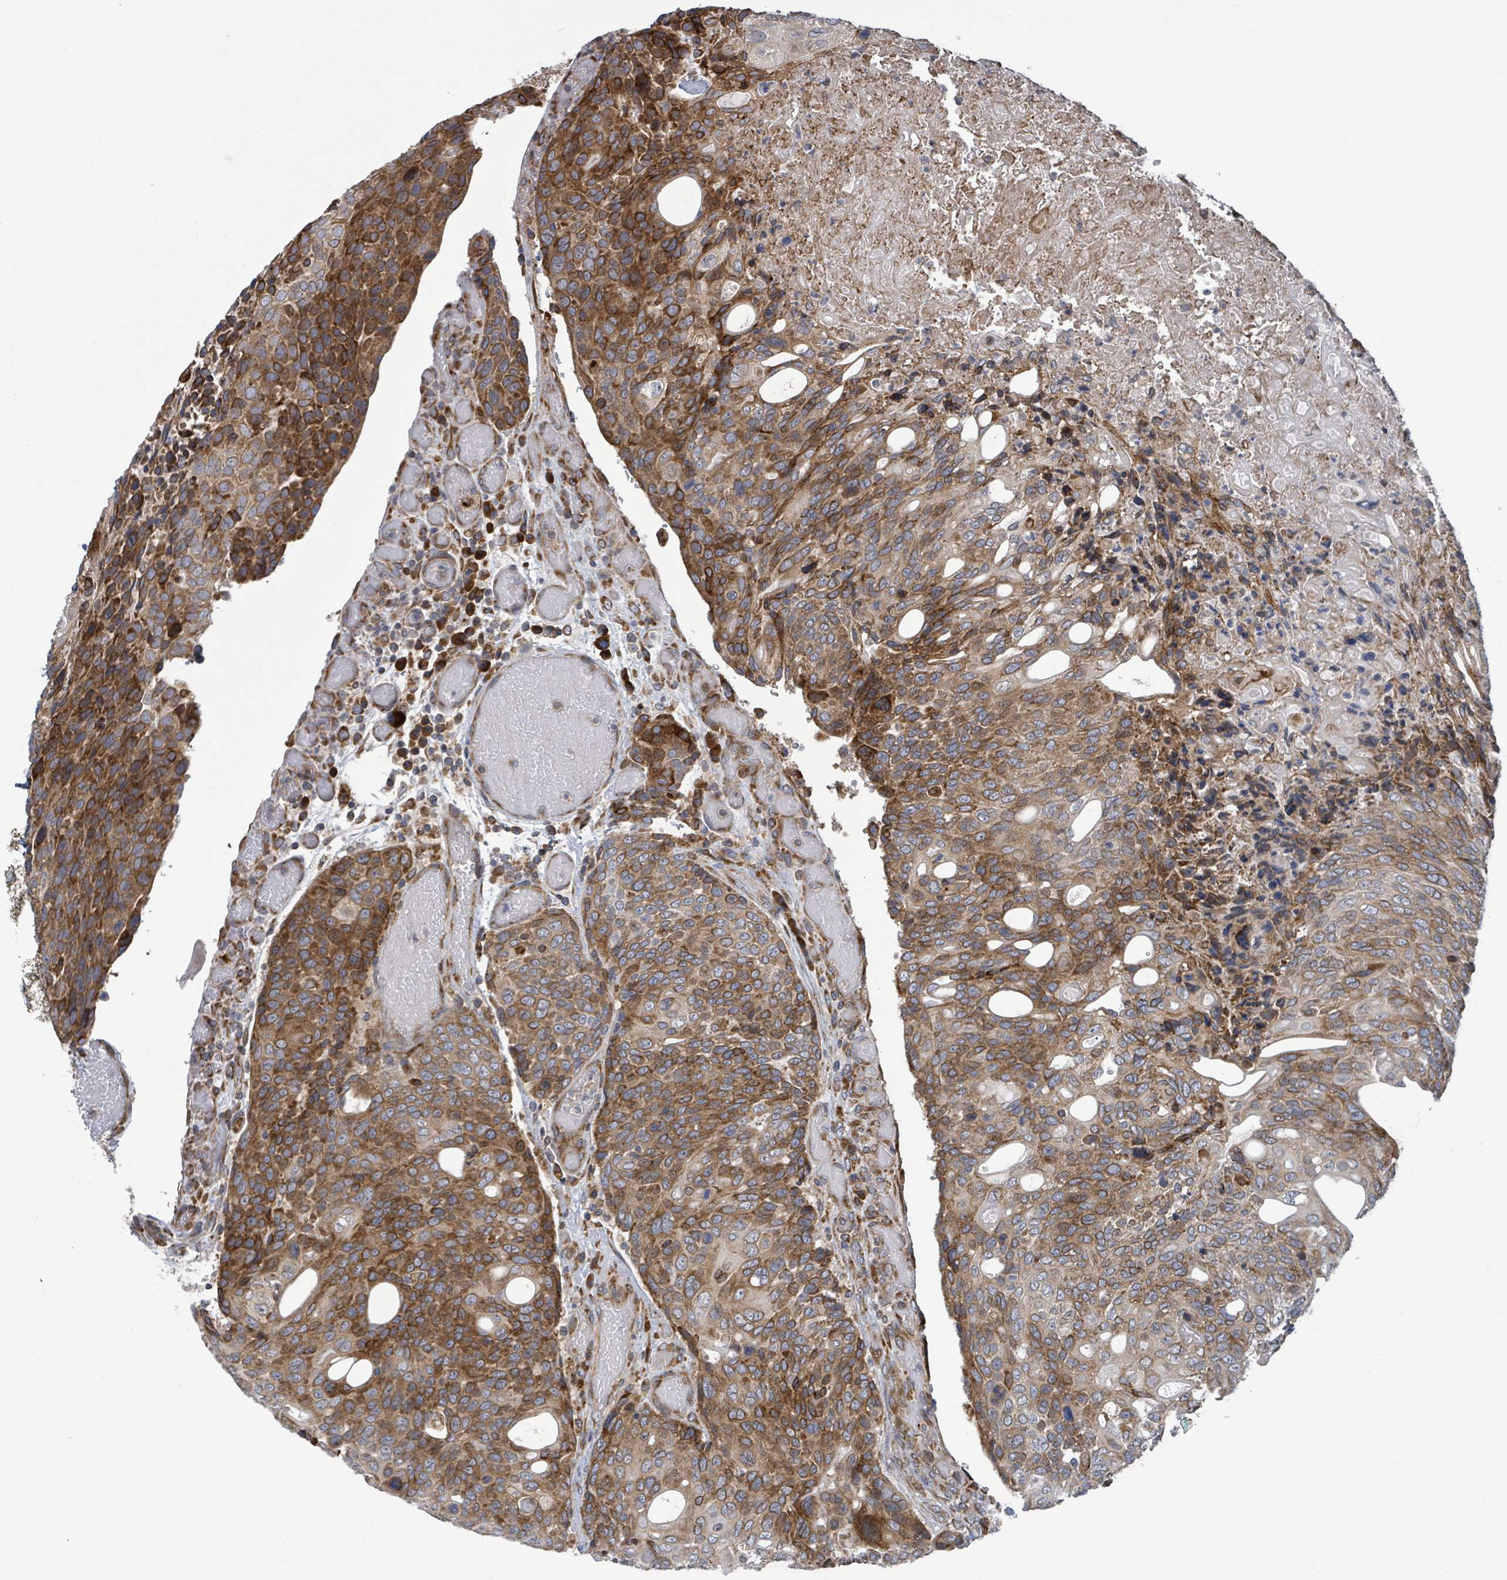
{"staining": {"intensity": "strong", "quantity": "25%-75%", "location": "cytoplasmic/membranous"}, "tissue": "urothelial cancer", "cell_type": "Tumor cells", "image_type": "cancer", "snomed": [{"axis": "morphology", "description": "Urothelial carcinoma, High grade"}, {"axis": "topography", "description": "Urinary bladder"}], "caption": "Tumor cells display high levels of strong cytoplasmic/membranous expression in approximately 25%-75% of cells in human high-grade urothelial carcinoma. The staining was performed using DAB to visualize the protein expression in brown, while the nuclei were stained in blue with hematoxylin (Magnification: 20x).", "gene": "NOMO1", "patient": {"sex": "female", "age": 70}}